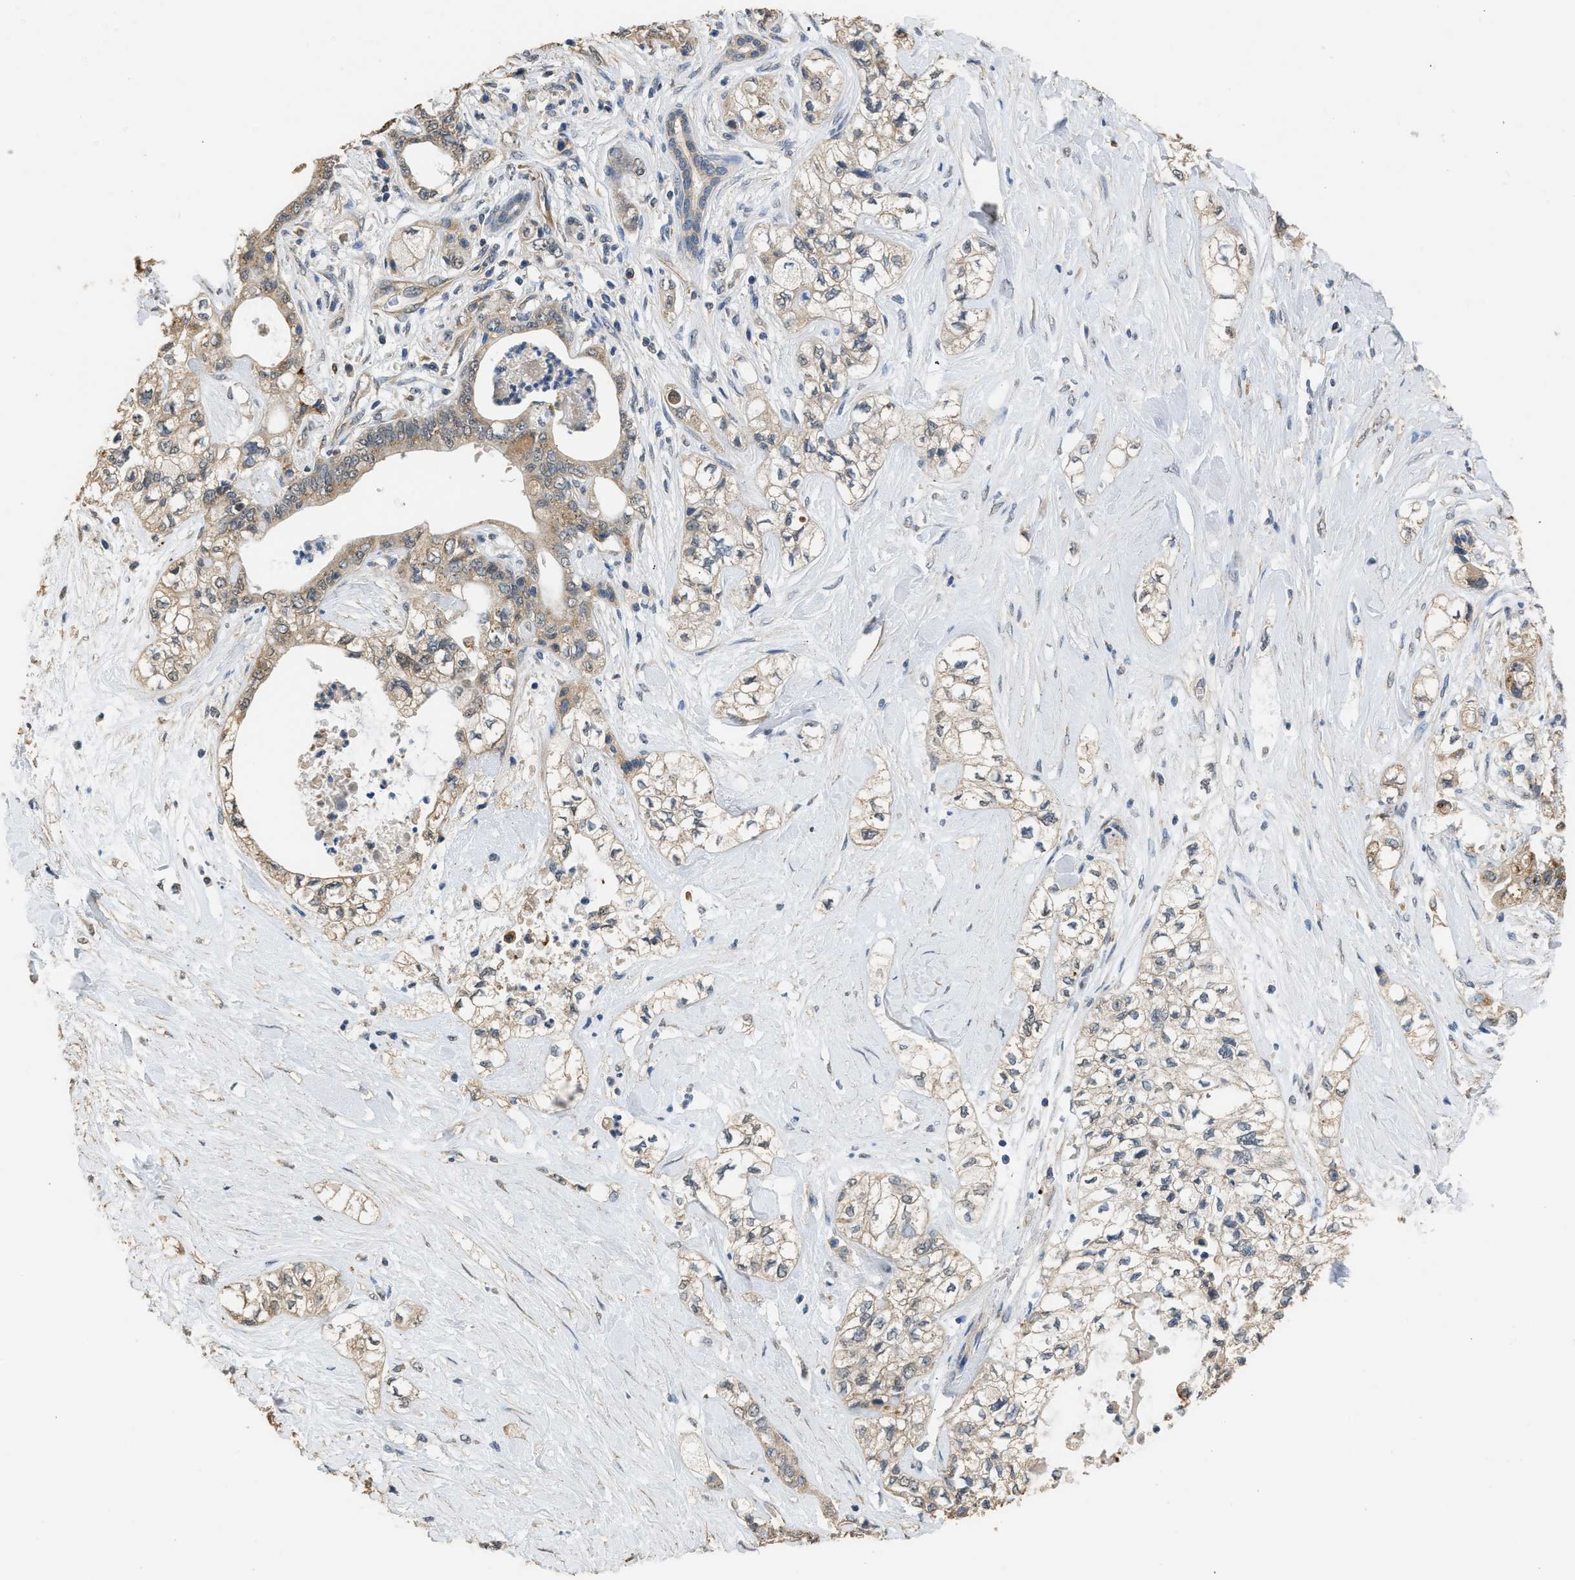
{"staining": {"intensity": "weak", "quantity": ">75%", "location": "cytoplasmic/membranous"}, "tissue": "pancreatic cancer", "cell_type": "Tumor cells", "image_type": "cancer", "snomed": [{"axis": "morphology", "description": "Adenocarcinoma, NOS"}, {"axis": "topography", "description": "Pancreas"}], "caption": "Immunohistochemistry (IHC) of pancreatic adenocarcinoma demonstrates low levels of weak cytoplasmic/membranous staining in about >75% of tumor cells. The staining is performed using DAB (3,3'-diaminobenzidine) brown chromogen to label protein expression. The nuclei are counter-stained blue using hematoxylin.", "gene": "SPINT2", "patient": {"sex": "male", "age": 70}}